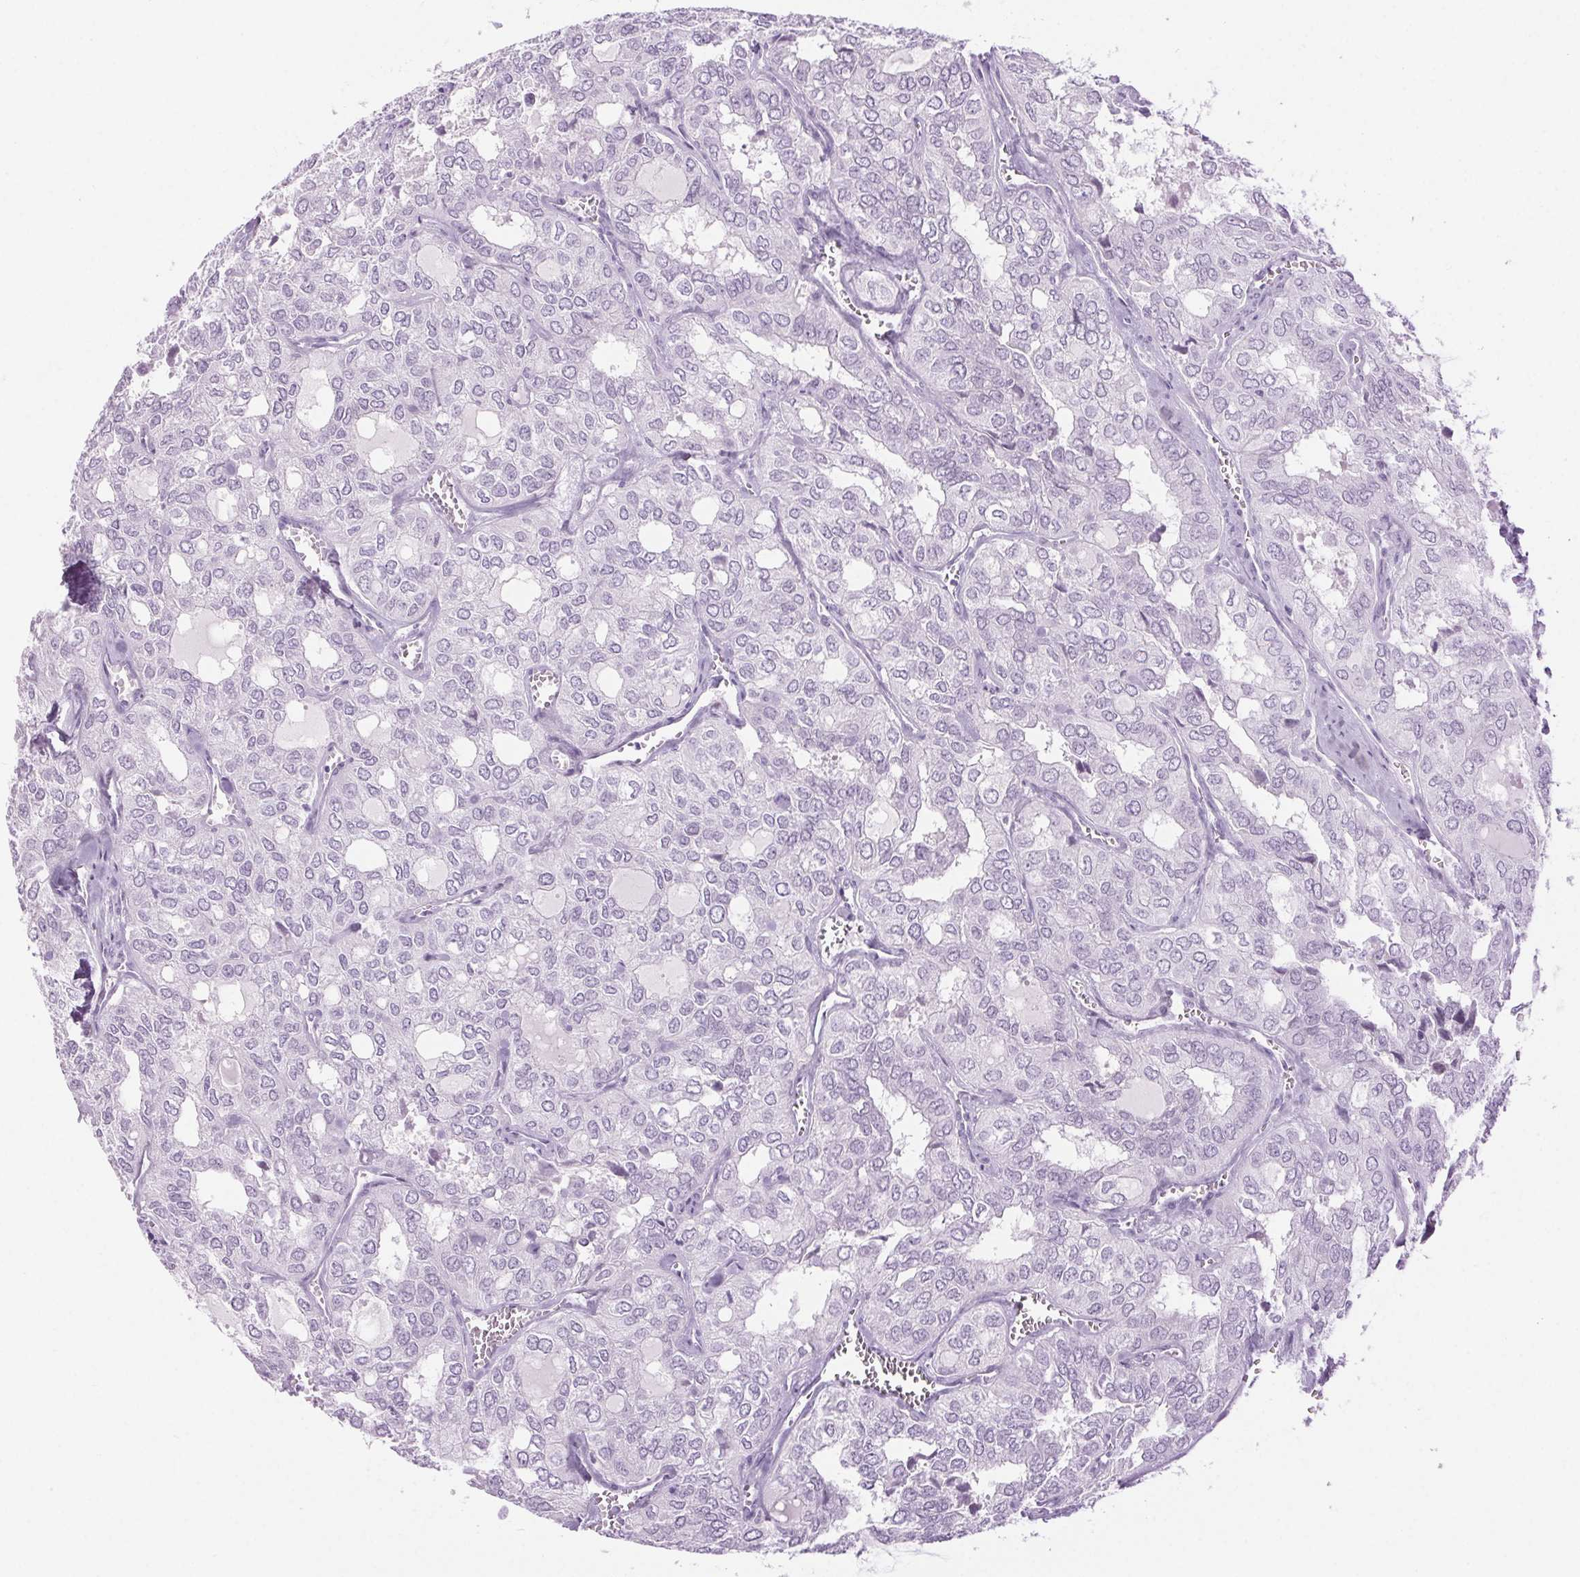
{"staining": {"intensity": "negative", "quantity": "none", "location": "none"}, "tissue": "thyroid cancer", "cell_type": "Tumor cells", "image_type": "cancer", "snomed": [{"axis": "morphology", "description": "Follicular adenoma carcinoma, NOS"}, {"axis": "topography", "description": "Thyroid gland"}], "caption": "IHC photomicrograph of thyroid cancer (follicular adenoma carcinoma) stained for a protein (brown), which displays no positivity in tumor cells.", "gene": "BEND2", "patient": {"sex": "male", "age": 75}}